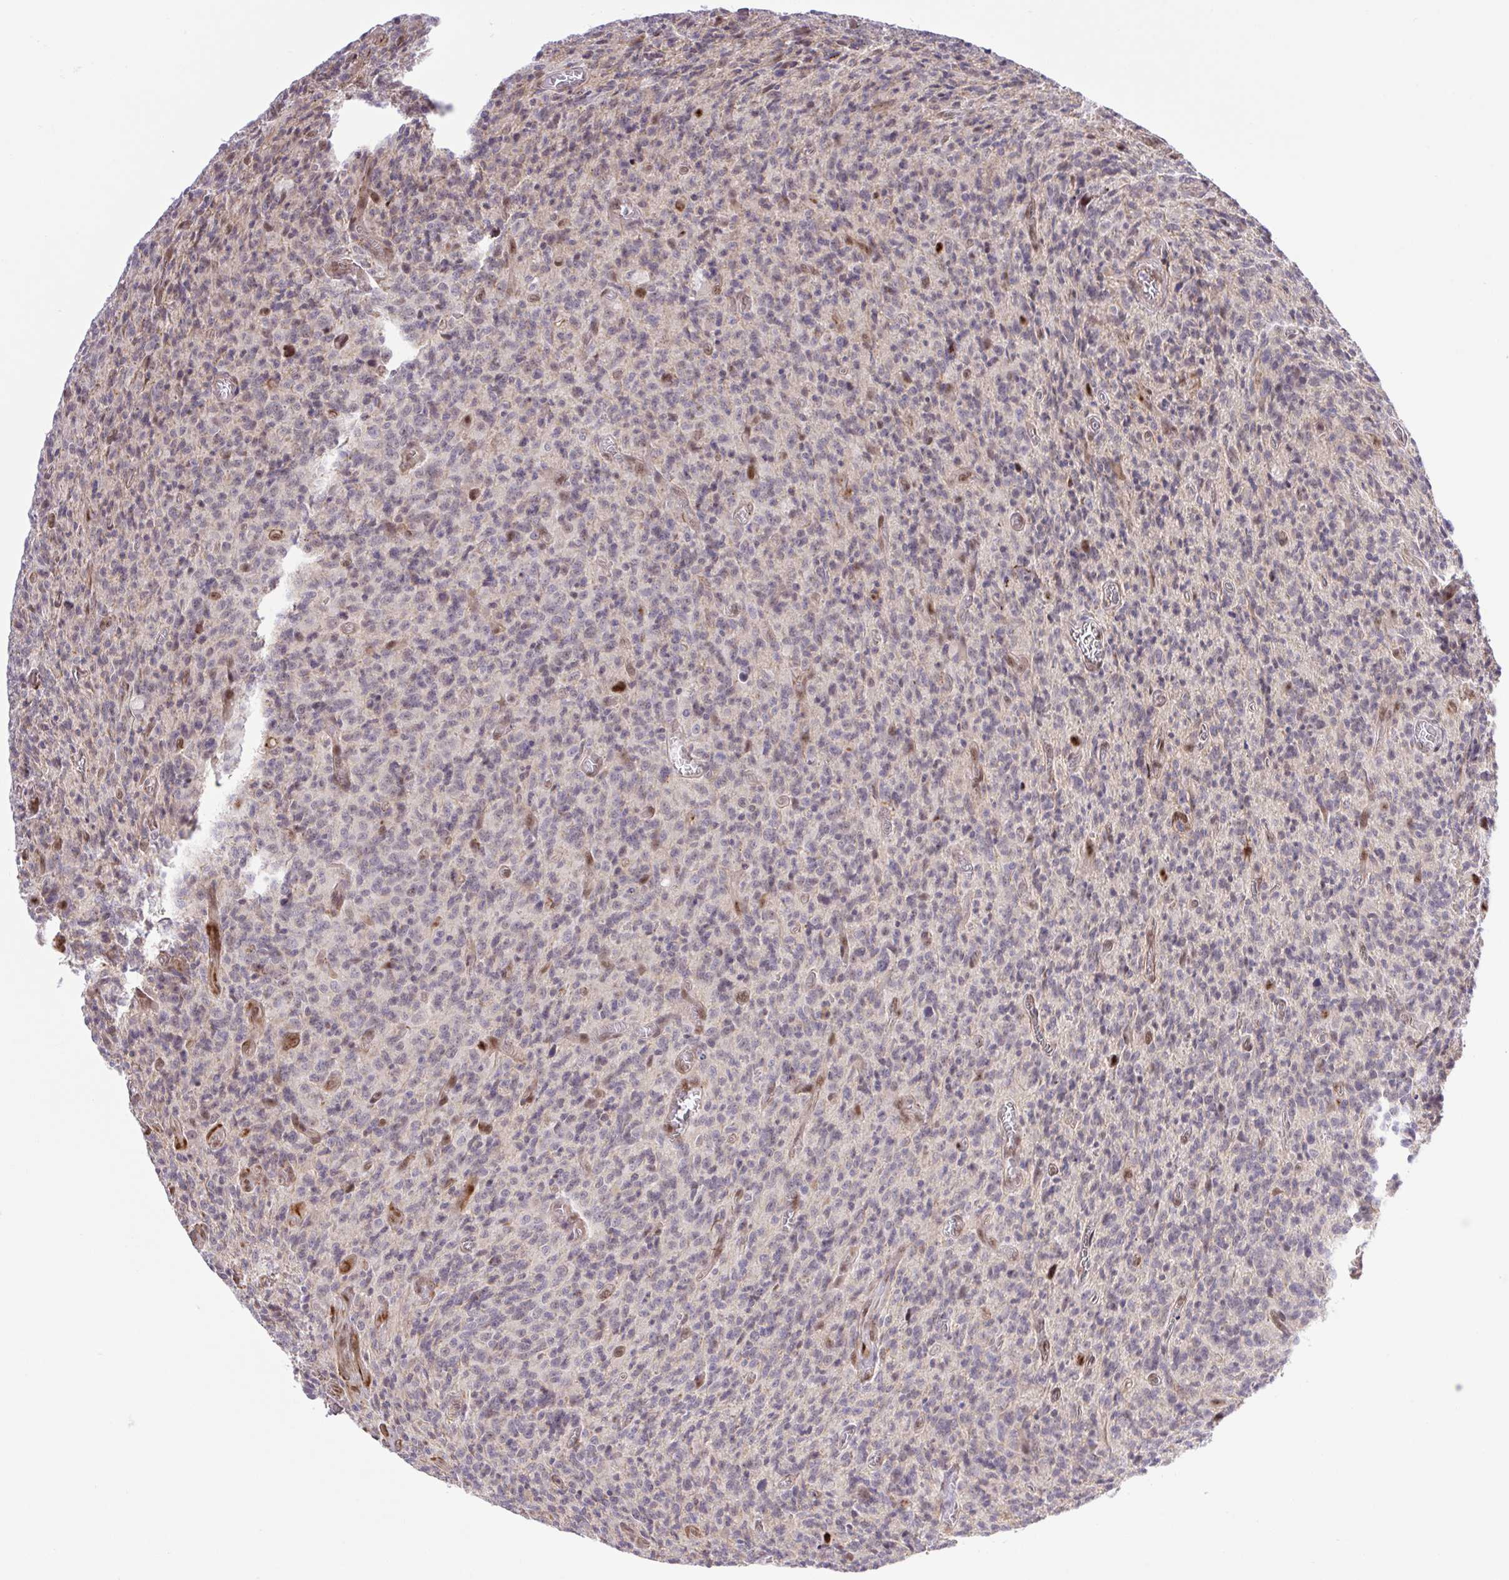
{"staining": {"intensity": "weak", "quantity": "<25%", "location": "cytoplasmic/membranous,nuclear"}, "tissue": "glioma", "cell_type": "Tumor cells", "image_type": "cancer", "snomed": [{"axis": "morphology", "description": "Glioma, malignant, High grade"}, {"axis": "topography", "description": "Brain"}], "caption": "Immunohistochemistry of human glioma displays no staining in tumor cells. (DAB (3,3'-diaminobenzidine) immunohistochemistry (IHC) with hematoxylin counter stain).", "gene": "ERG", "patient": {"sex": "male", "age": 76}}